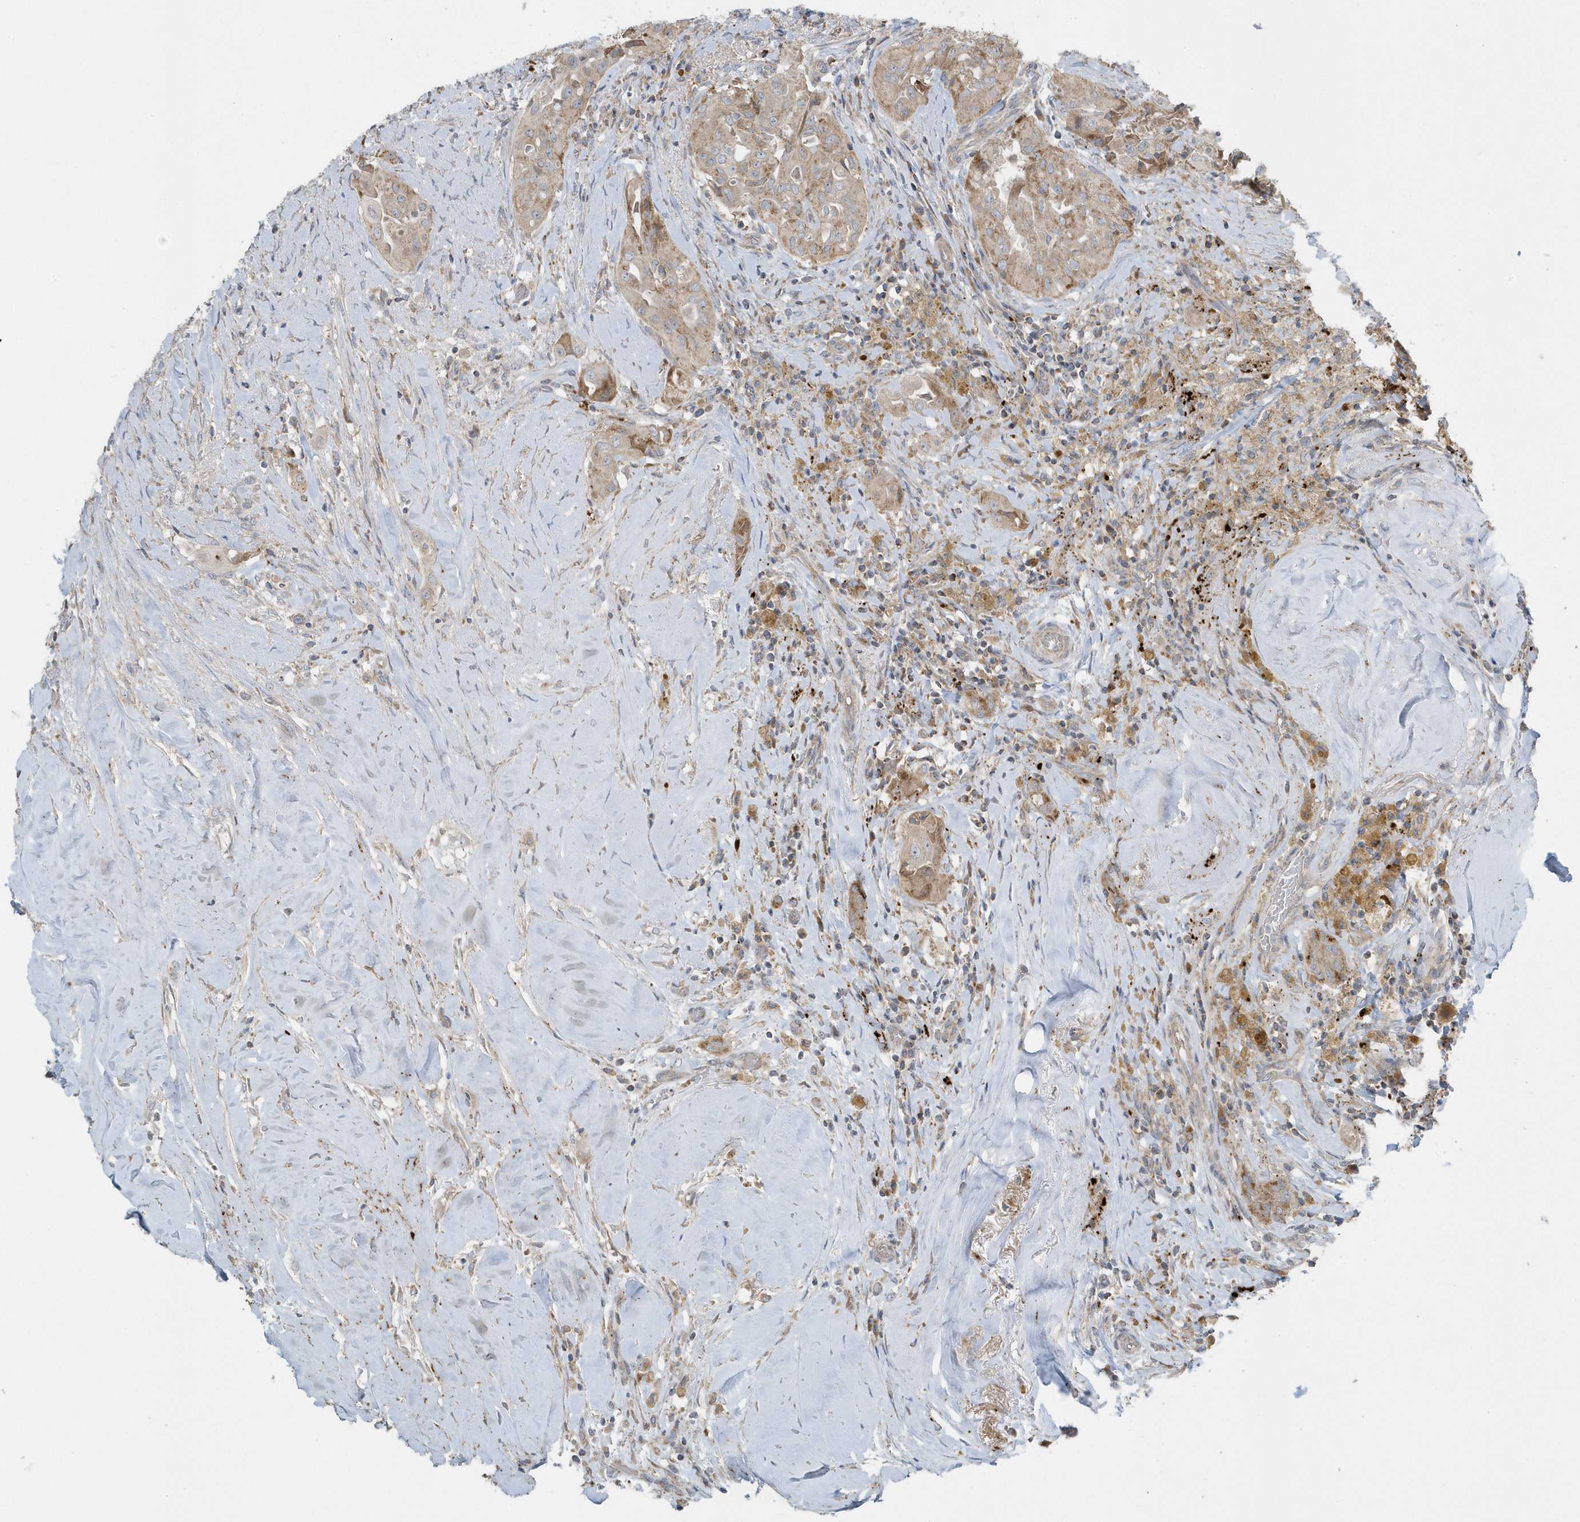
{"staining": {"intensity": "weak", "quantity": ">75%", "location": "cytoplasmic/membranous"}, "tissue": "thyroid cancer", "cell_type": "Tumor cells", "image_type": "cancer", "snomed": [{"axis": "morphology", "description": "Papillary adenocarcinoma, NOS"}, {"axis": "topography", "description": "Thyroid gland"}], "caption": "Tumor cells reveal weak cytoplasmic/membranous expression in about >75% of cells in papillary adenocarcinoma (thyroid).", "gene": "SLC38A2", "patient": {"sex": "female", "age": 59}}